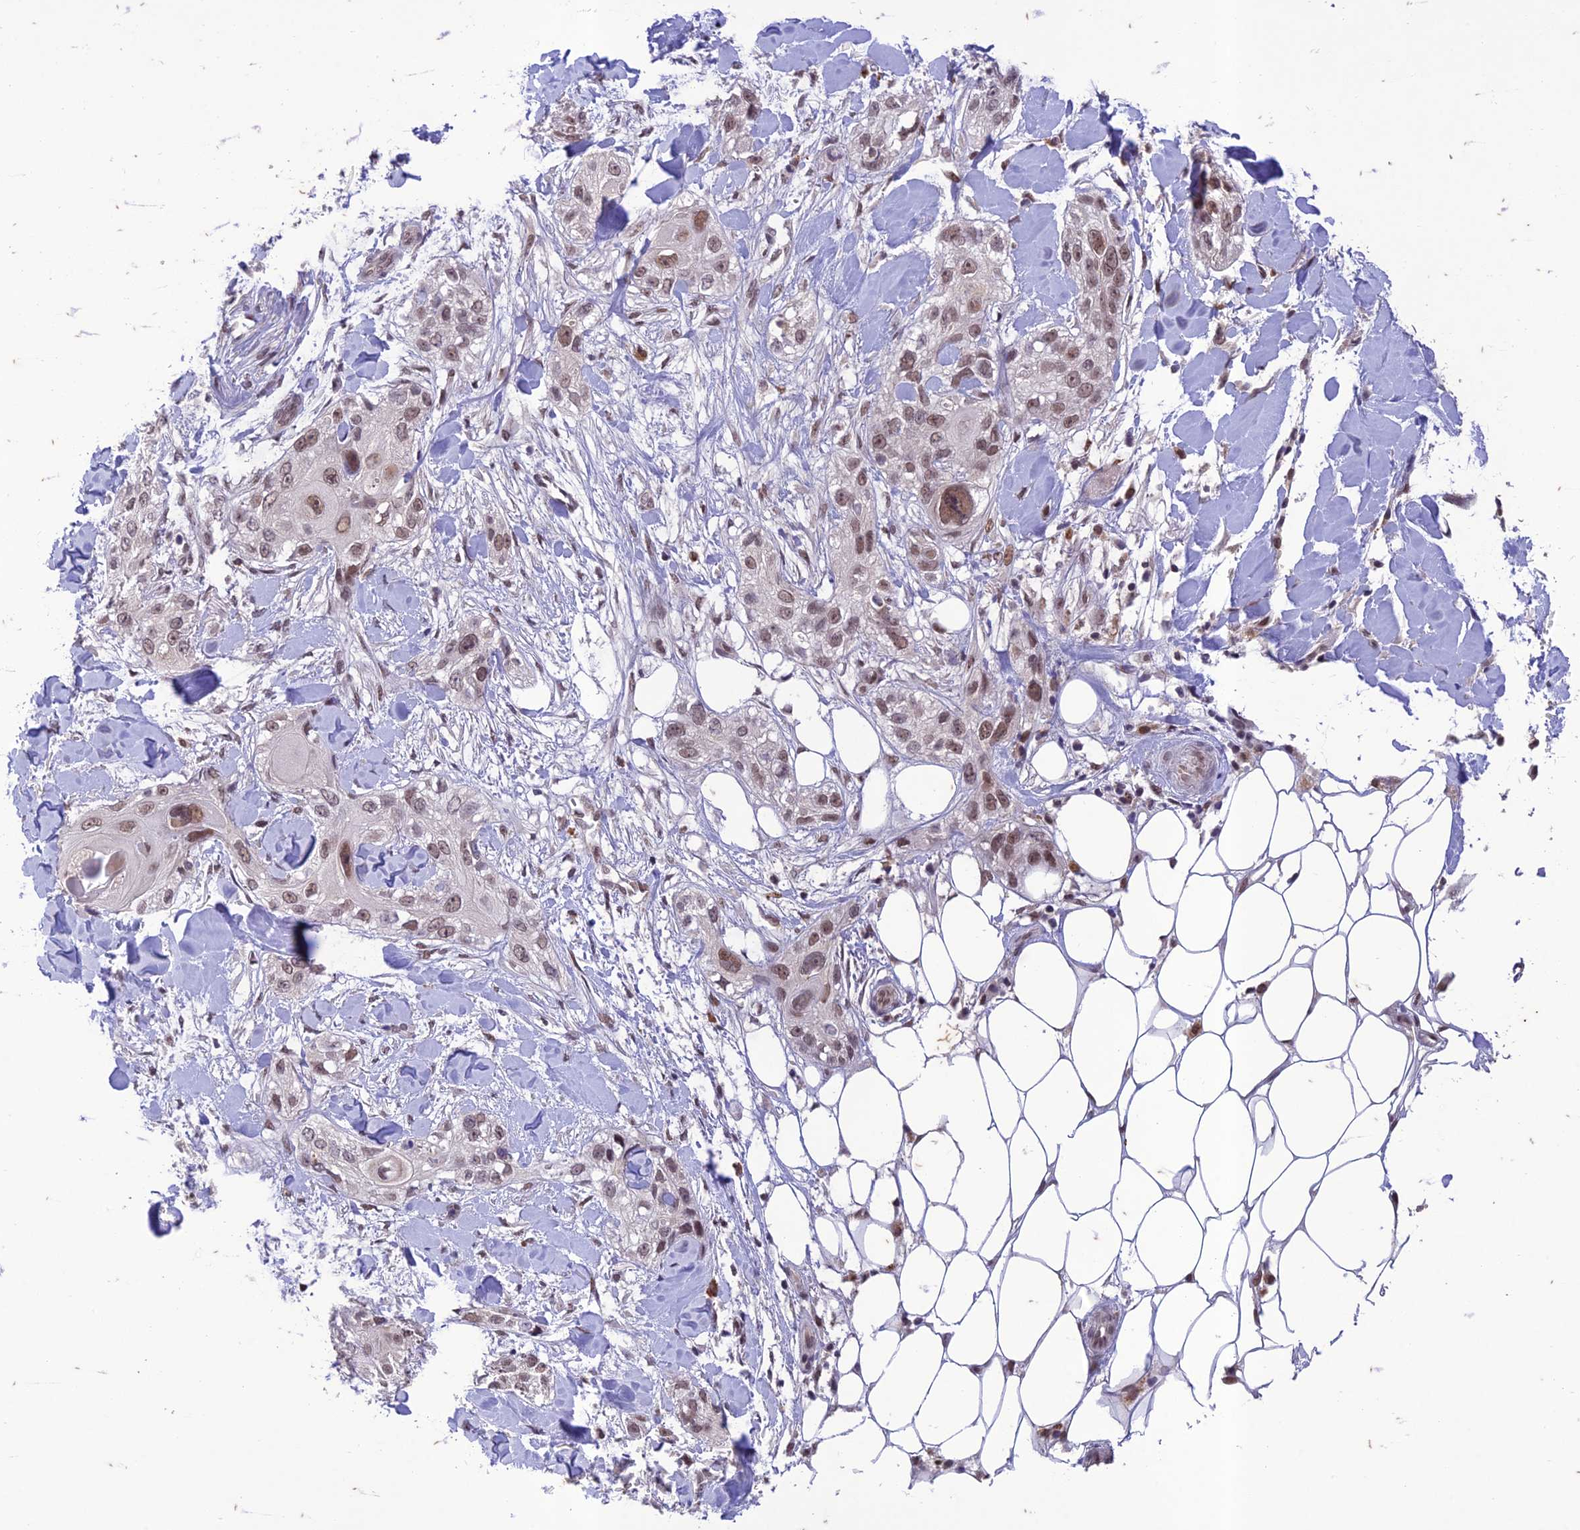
{"staining": {"intensity": "moderate", "quantity": ">75%", "location": "nuclear"}, "tissue": "skin cancer", "cell_type": "Tumor cells", "image_type": "cancer", "snomed": [{"axis": "morphology", "description": "Normal tissue, NOS"}, {"axis": "morphology", "description": "Squamous cell carcinoma, NOS"}, {"axis": "topography", "description": "Skin"}], "caption": "The immunohistochemical stain labels moderate nuclear expression in tumor cells of skin squamous cell carcinoma tissue.", "gene": "POP4", "patient": {"sex": "male", "age": 72}}